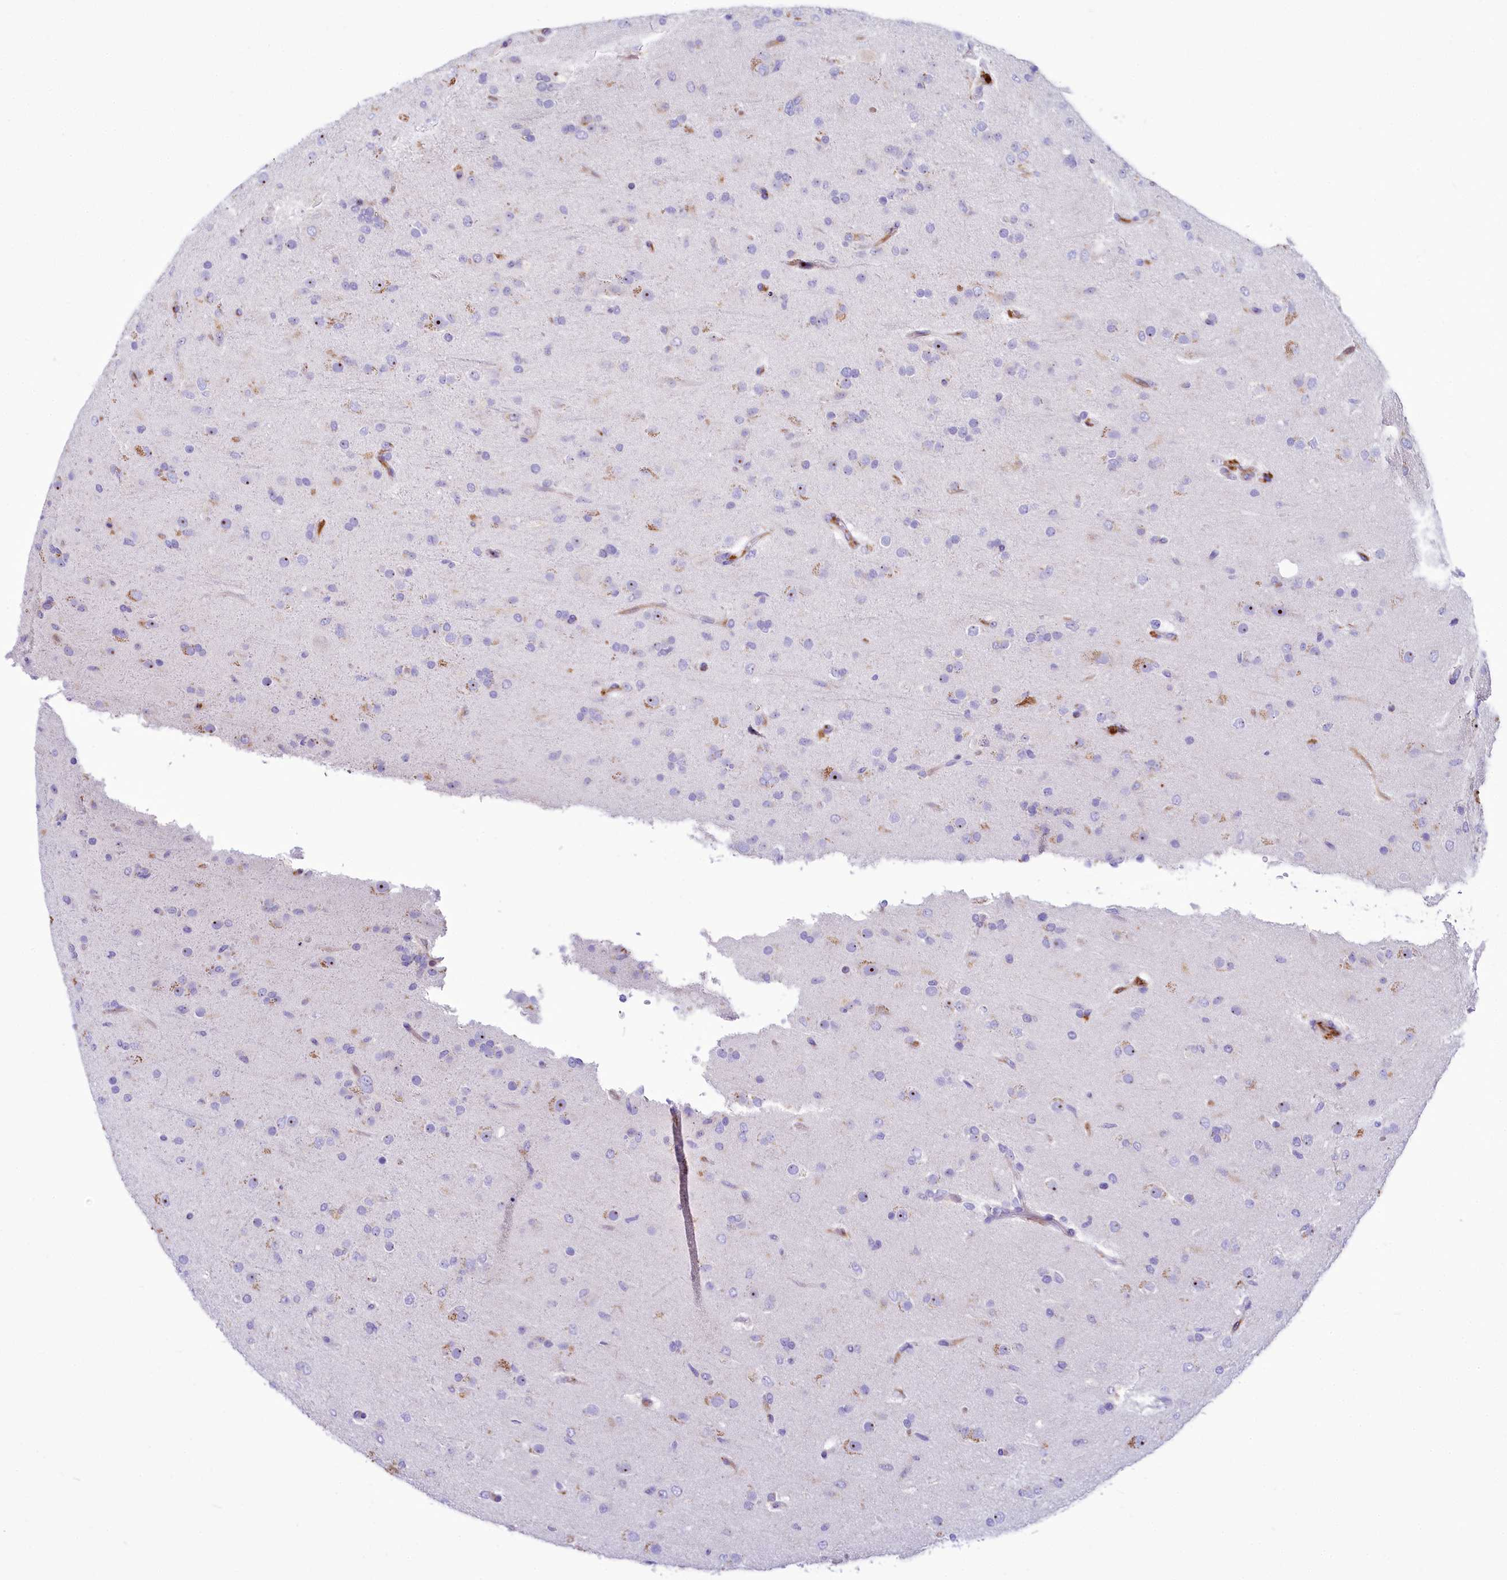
{"staining": {"intensity": "negative", "quantity": "none", "location": "none"}, "tissue": "glioma", "cell_type": "Tumor cells", "image_type": "cancer", "snomed": [{"axis": "morphology", "description": "Glioma, malignant, Low grade"}, {"axis": "topography", "description": "Brain"}], "caption": "Malignant low-grade glioma was stained to show a protein in brown. There is no significant positivity in tumor cells.", "gene": "SH3TC2", "patient": {"sex": "male", "age": 65}}